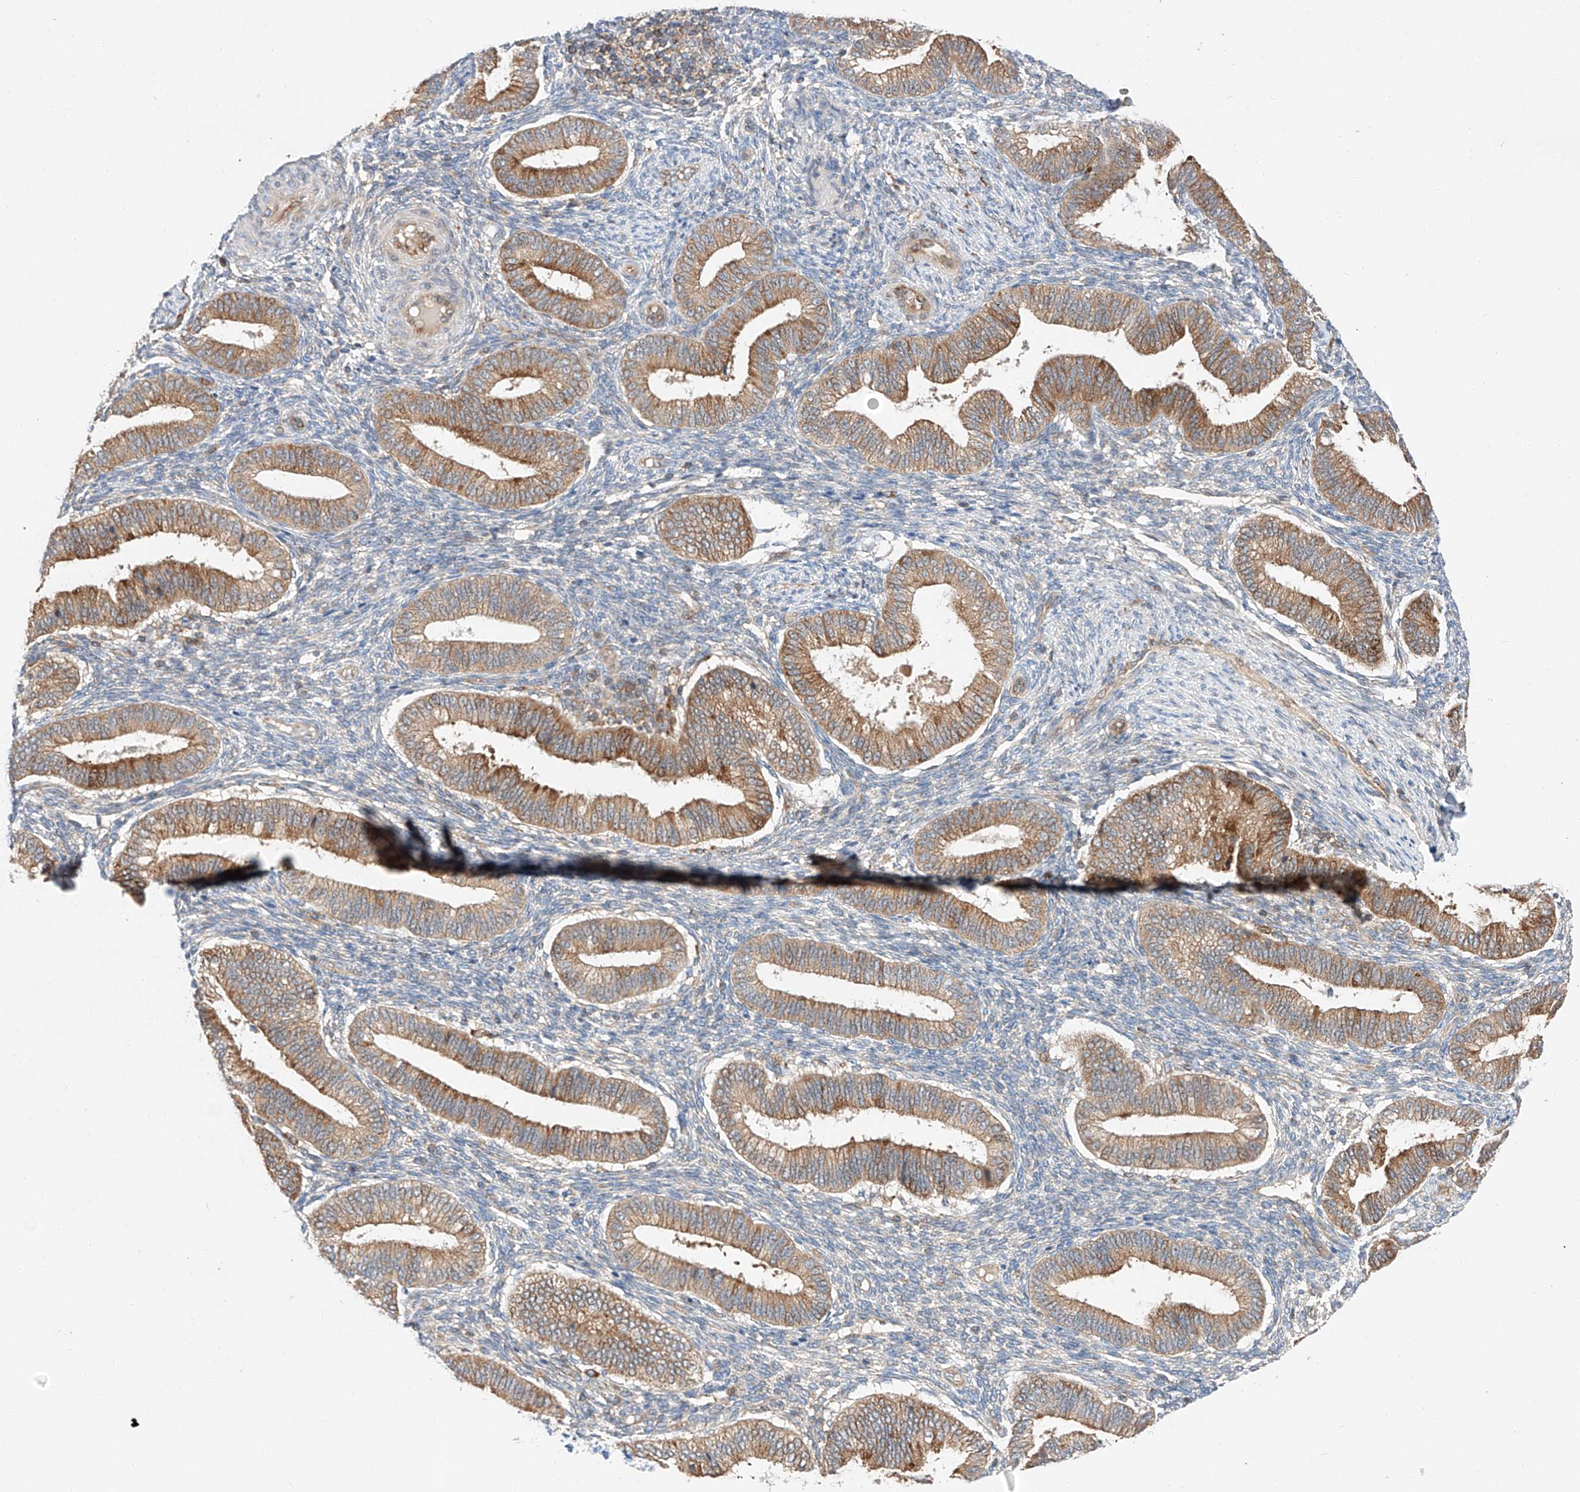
{"staining": {"intensity": "negative", "quantity": "none", "location": "none"}, "tissue": "endometrium", "cell_type": "Cells in endometrial stroma", "image_type": "normal", "snomed": [{"axis": "morphology", "description": "Normal tissue, NOS"}, {"axis": "topography", "description": "Endometrium"}], "caption": "Immunohistochemistry (IHC) of normal human endometrium demonstrates no expression in cells in endometrial stroma.", "gene": "RUSC1", "patient": {"sex": "female", "age": 39}}